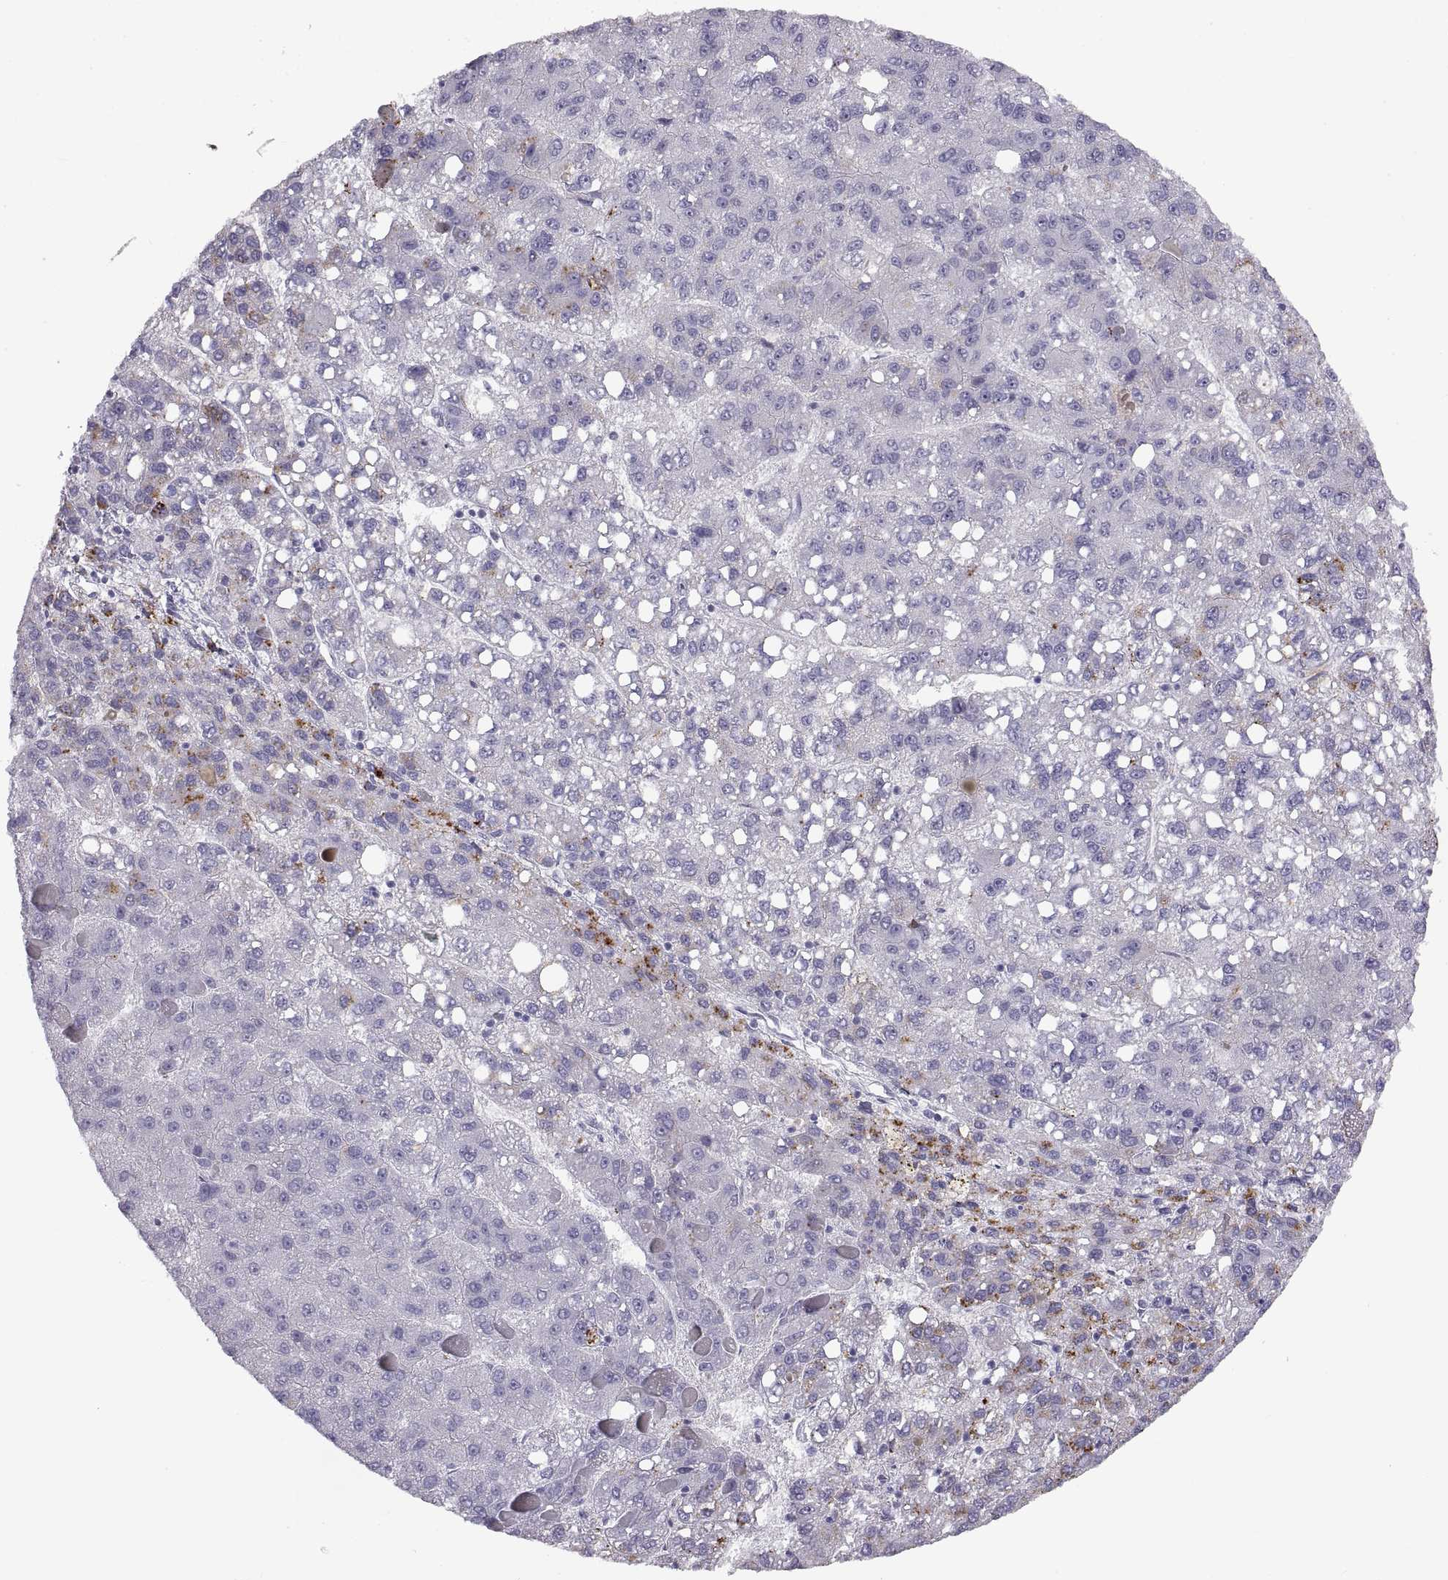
{"staining": {"intensity": "negative", "quantity": "none", "location": "none"}, "tissue": "liver cancer", "cell_type": "Tumor cells", "image_type": "cancer", "snomed": [{"axis": "morphology", "description": "Carcinoma, Hepatocellular, NOS"}, {"axis": "topography", "description": "Liver"}], "caption": "Liver cancer stained for a protein using immunohistochemistry reveals no positivity tumor cells.", "gene": "CRYBB3", "patient": {"sex": "female", "age": 82}}